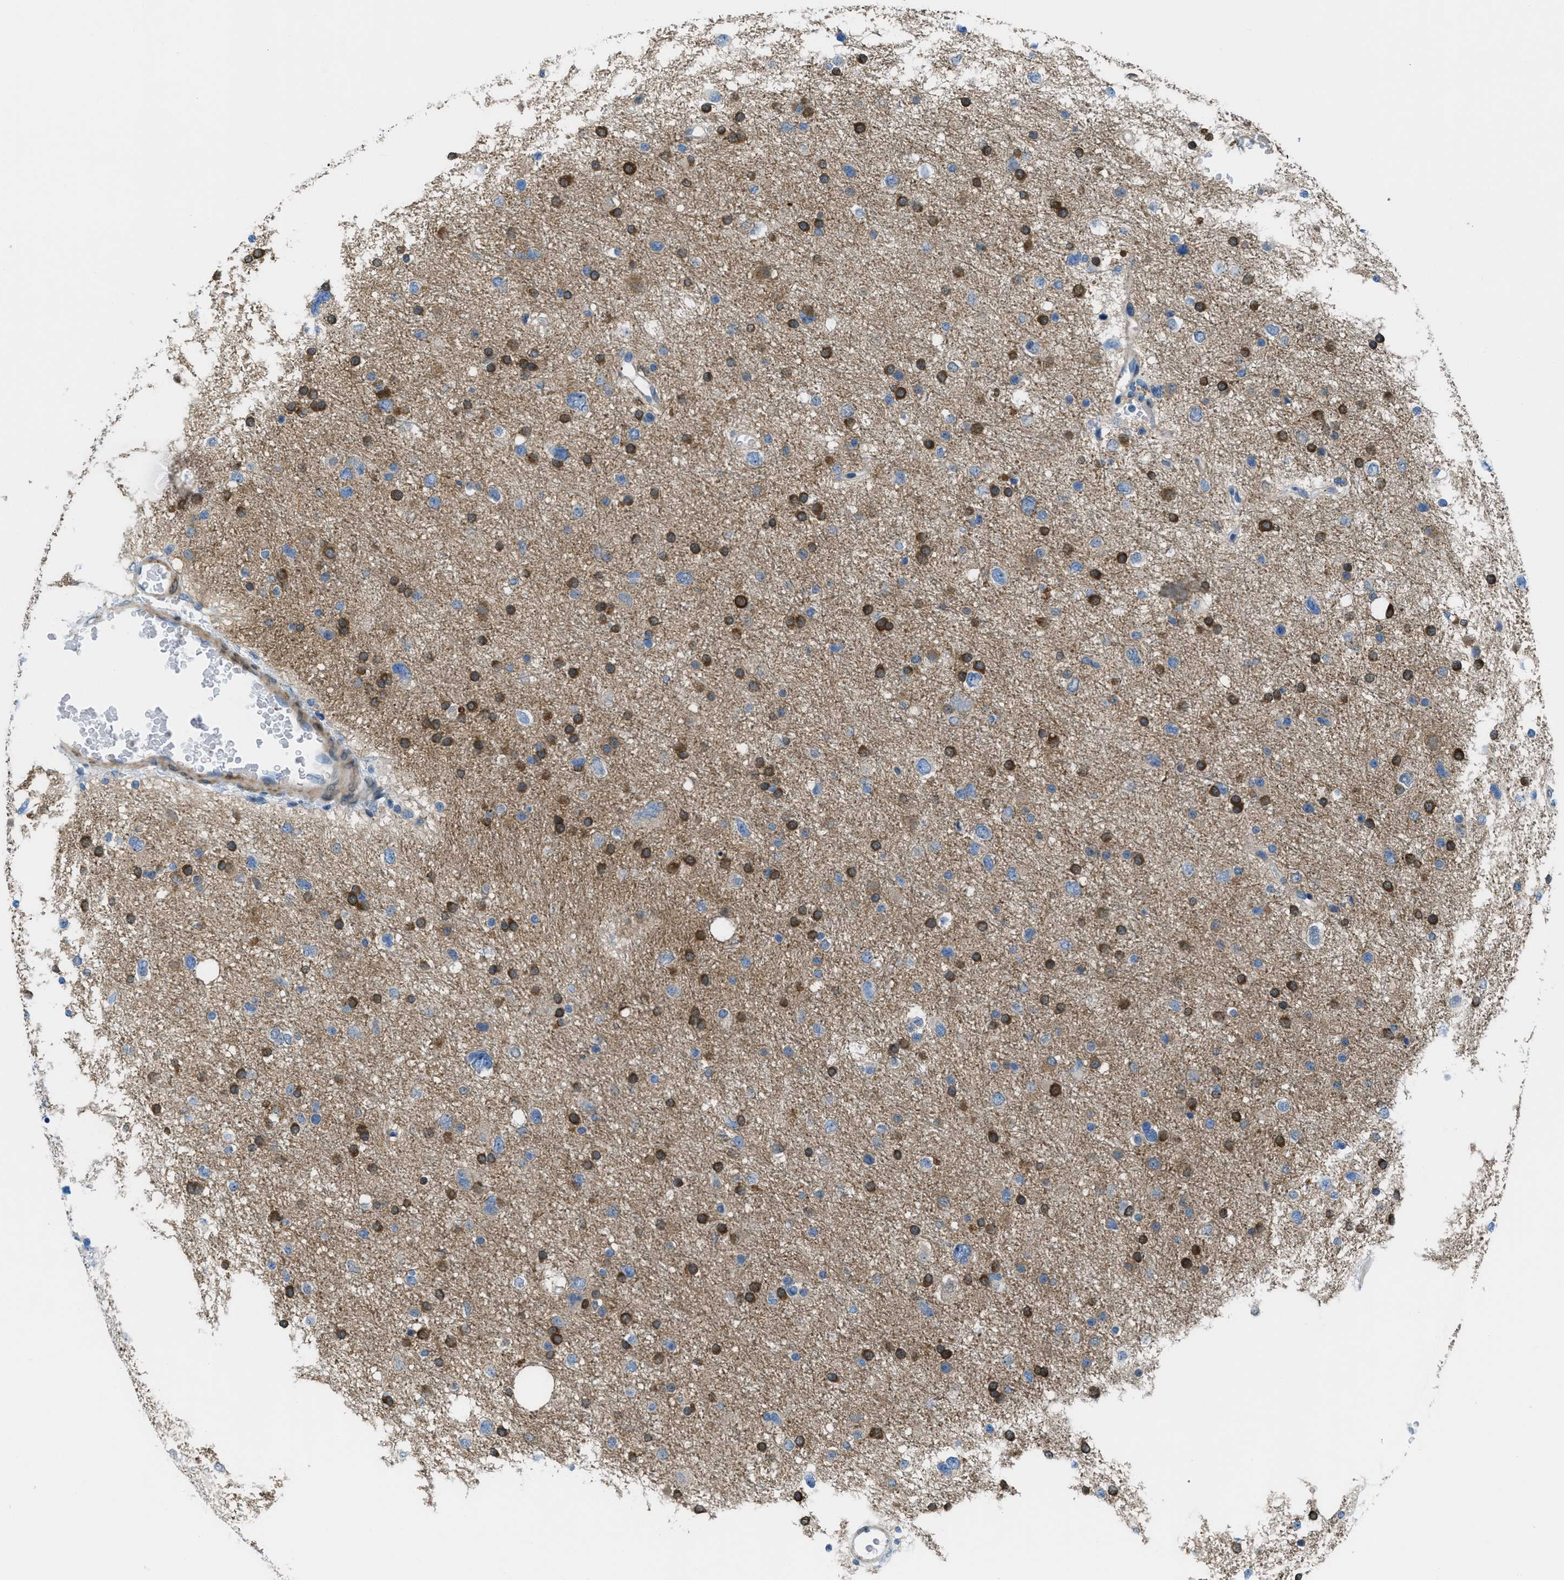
{"staining": {"intensity": "strong", "quantity": "25%-75%", "location": "cytoplasmic/membranous"}, "tissue": "glioma", "cell_type": "Tumor cells", "image_type": "cancer", "snomed": [{"axis": "morphology", "description": "Glioma, malignant, Low grade"}, {"axis": "topography", "description": "Brain"}], "caption": "Immunohistochemical staining of human glioma reveals high levels of strong cytoplasmic/membranous expression in approximately 25%-75% of tumor cells. (DAB IHC with brightfield microscopy, high magnification).", "gene": "MAPRE2", "patient": {"sex": "female", "age": 37}}